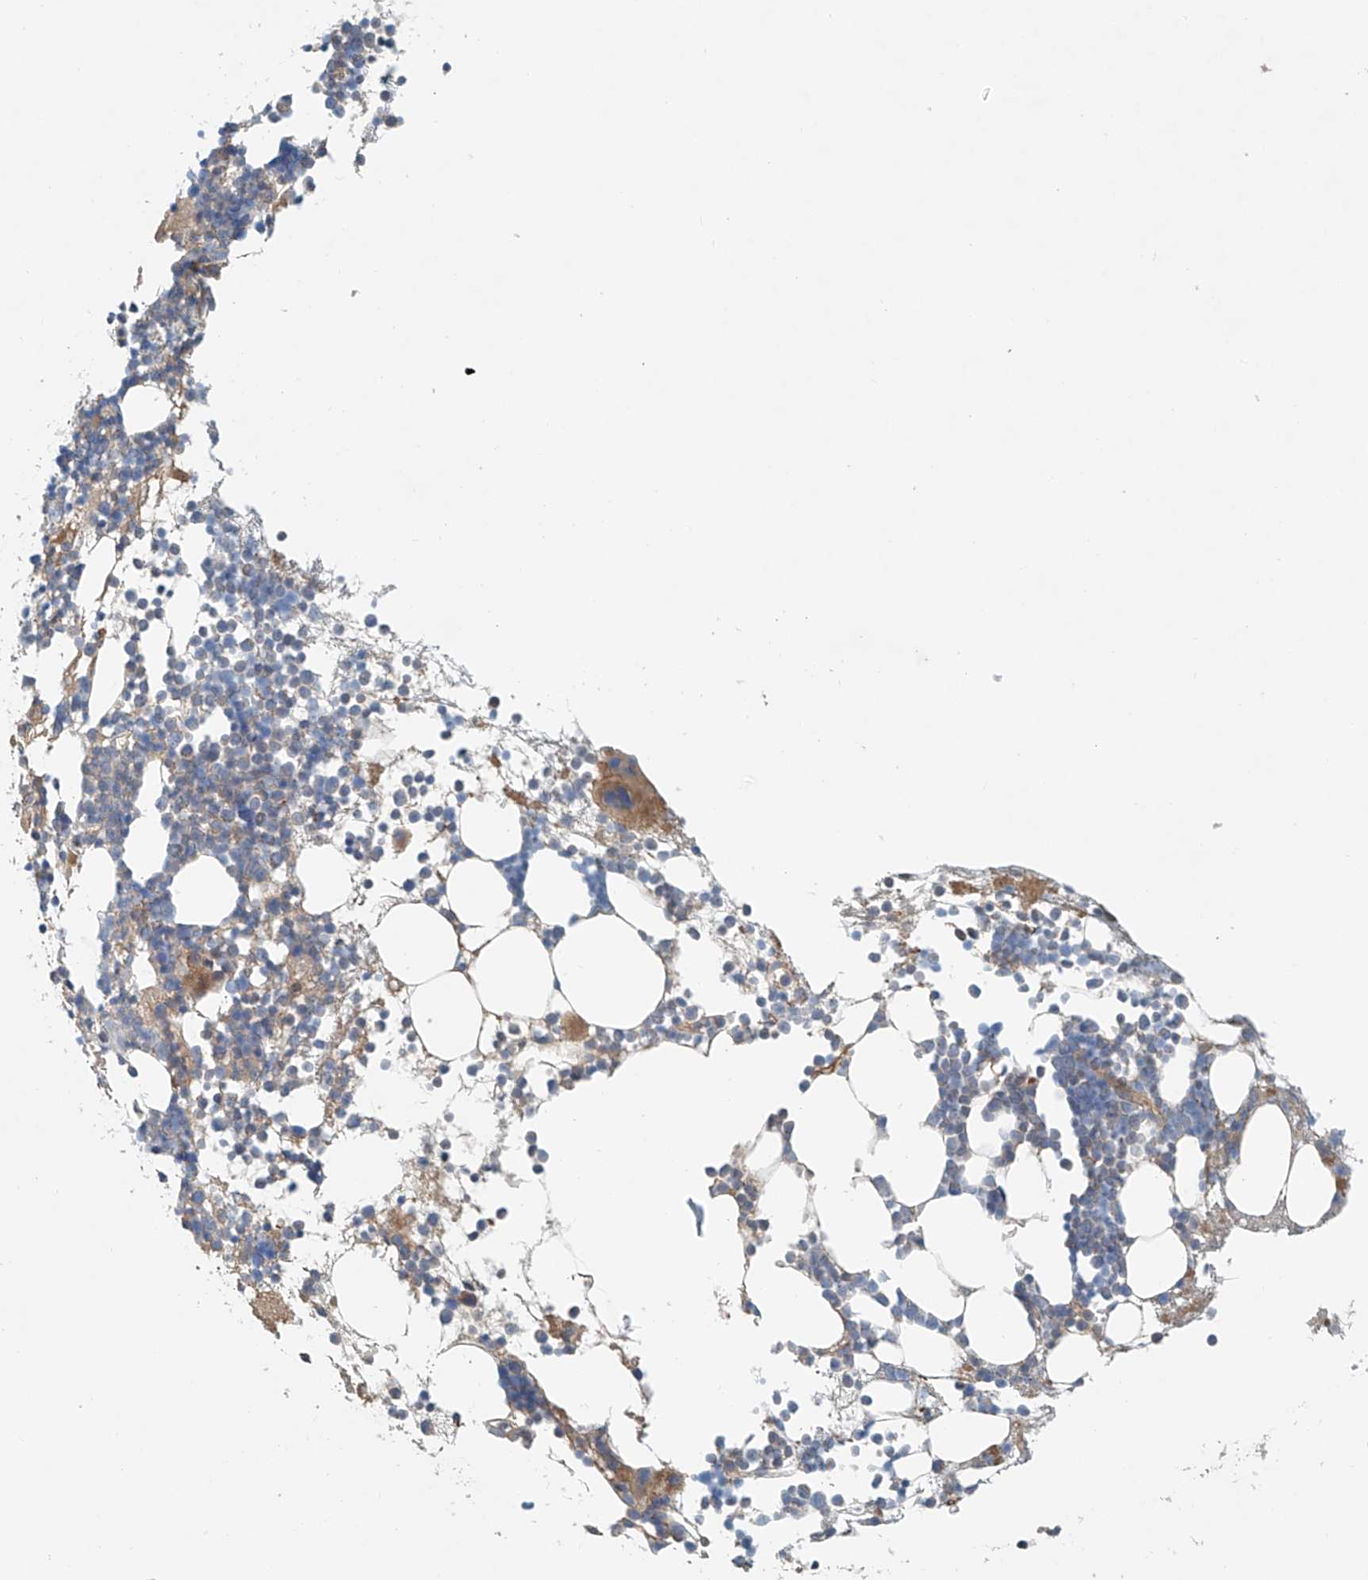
{"staining": {"intensity": "moderate", "quantity": "<25%", "location": "cytoplasmic/membranous"}, "tissue": "bone marrow", "cell_type": "Hematopoietic cells", "image_type": "normal", "snomed": [{"axis": "morphology", "description": "Normal tissue, NOS"}, {"axis": "topography", "description": "Bone marrow"}], "caption": "Immunohistochemical staining of benign human bone marrow shows moderate cytoplasmic/membranous protein expression in about <25% of hematopoietic cells.", "gene": "FRYL", "patient": {"sex": "female", "age": 57}}